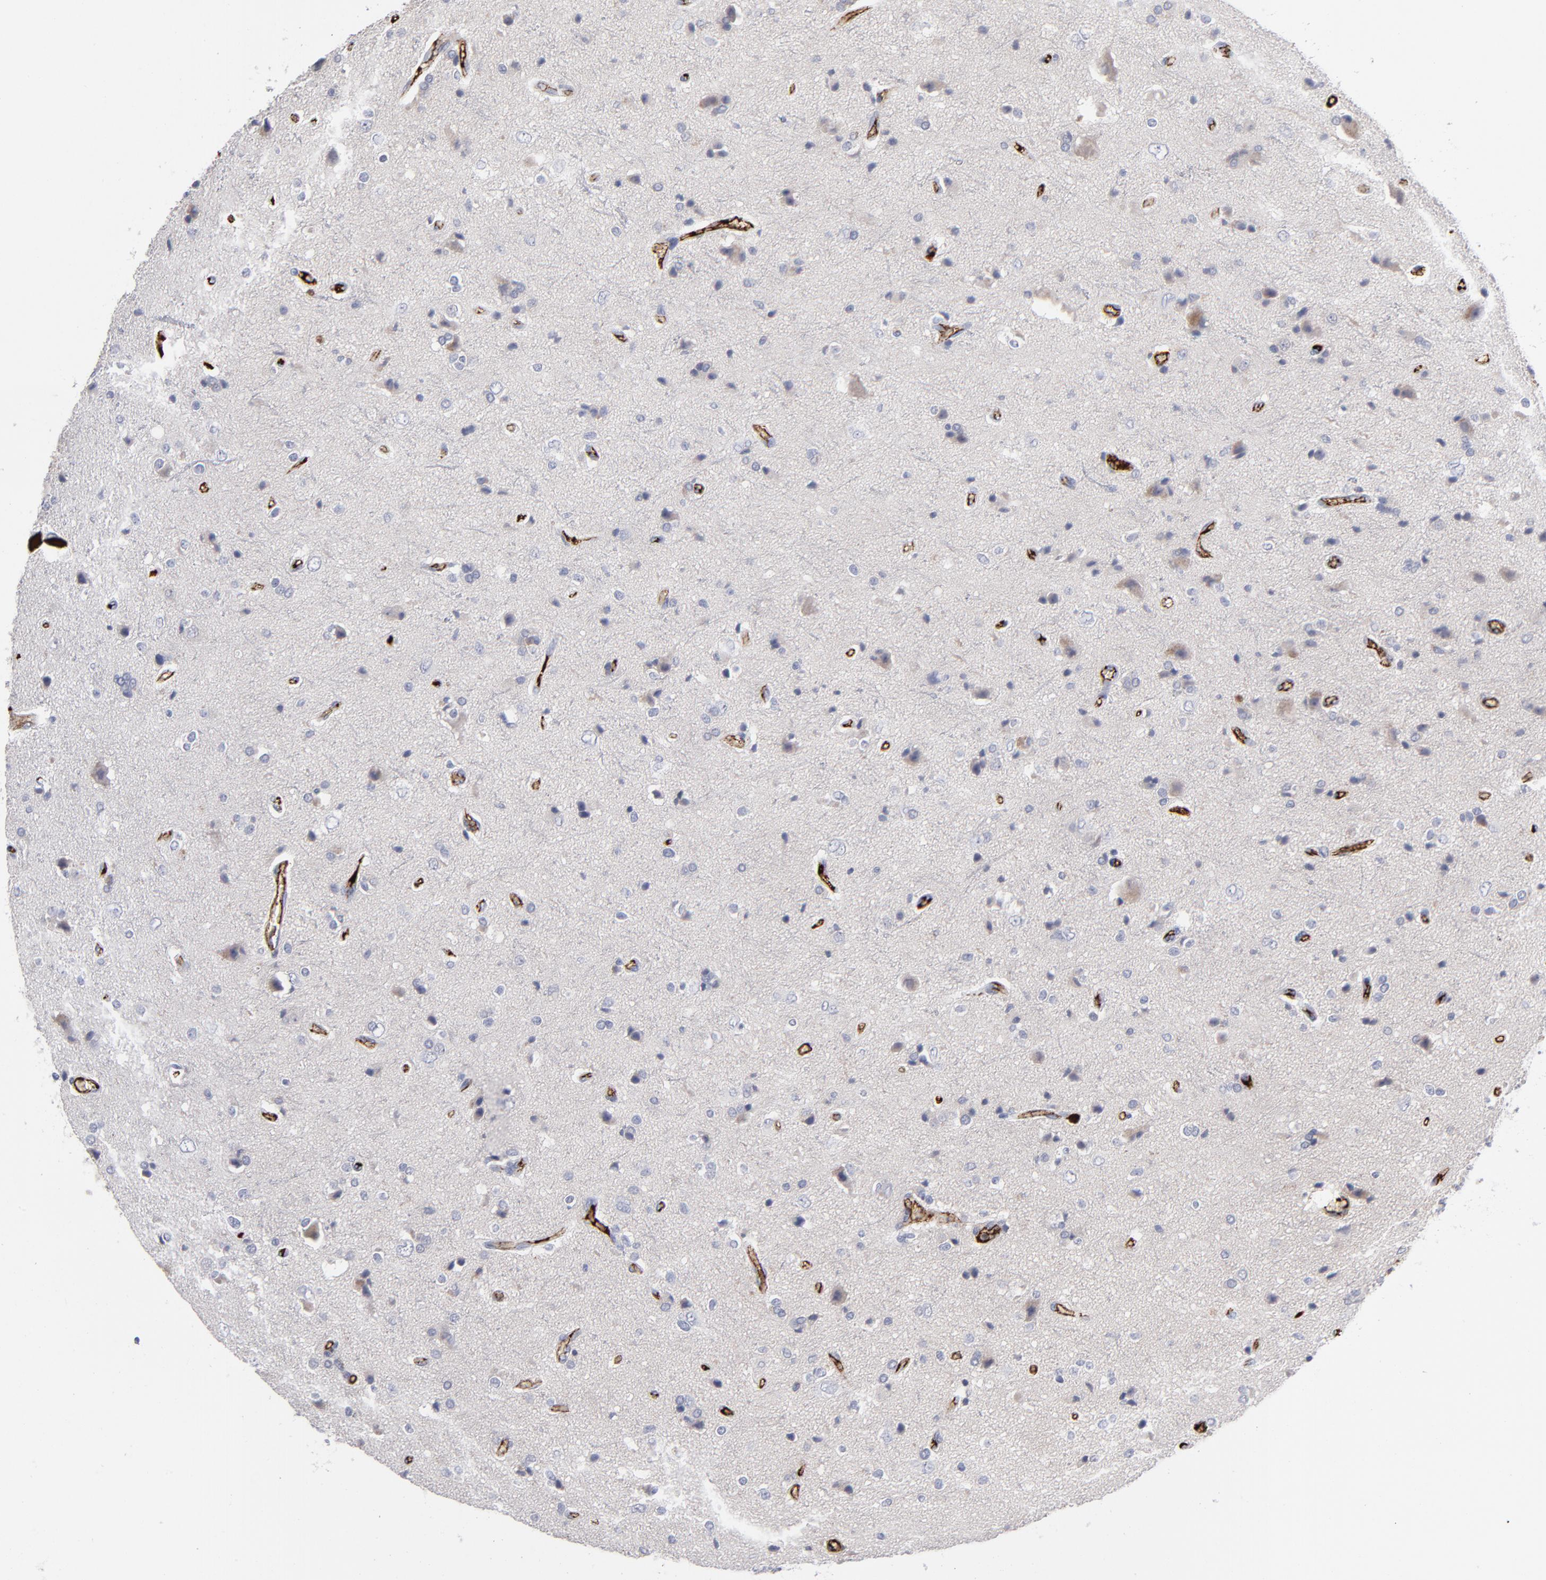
{"staining": {"intensity": "weak", "quantity": "<25%", "location": "cytoplasmic/membranous"}, "tissue": "glioma", "cell_type": "Tumor cells", "image_type": "cancer", "snomed": [{"axis": "morphology", "description": "Glioma, malignant, High grade"}, {"axis": "topography", "description": "Brain"}], "caption": "Histopathology image shows no significant protein staining in tumor cells of high-grade glioma (malignant).", "gene": "CCR3", "patient": {"sex": "male", "age": 47}}